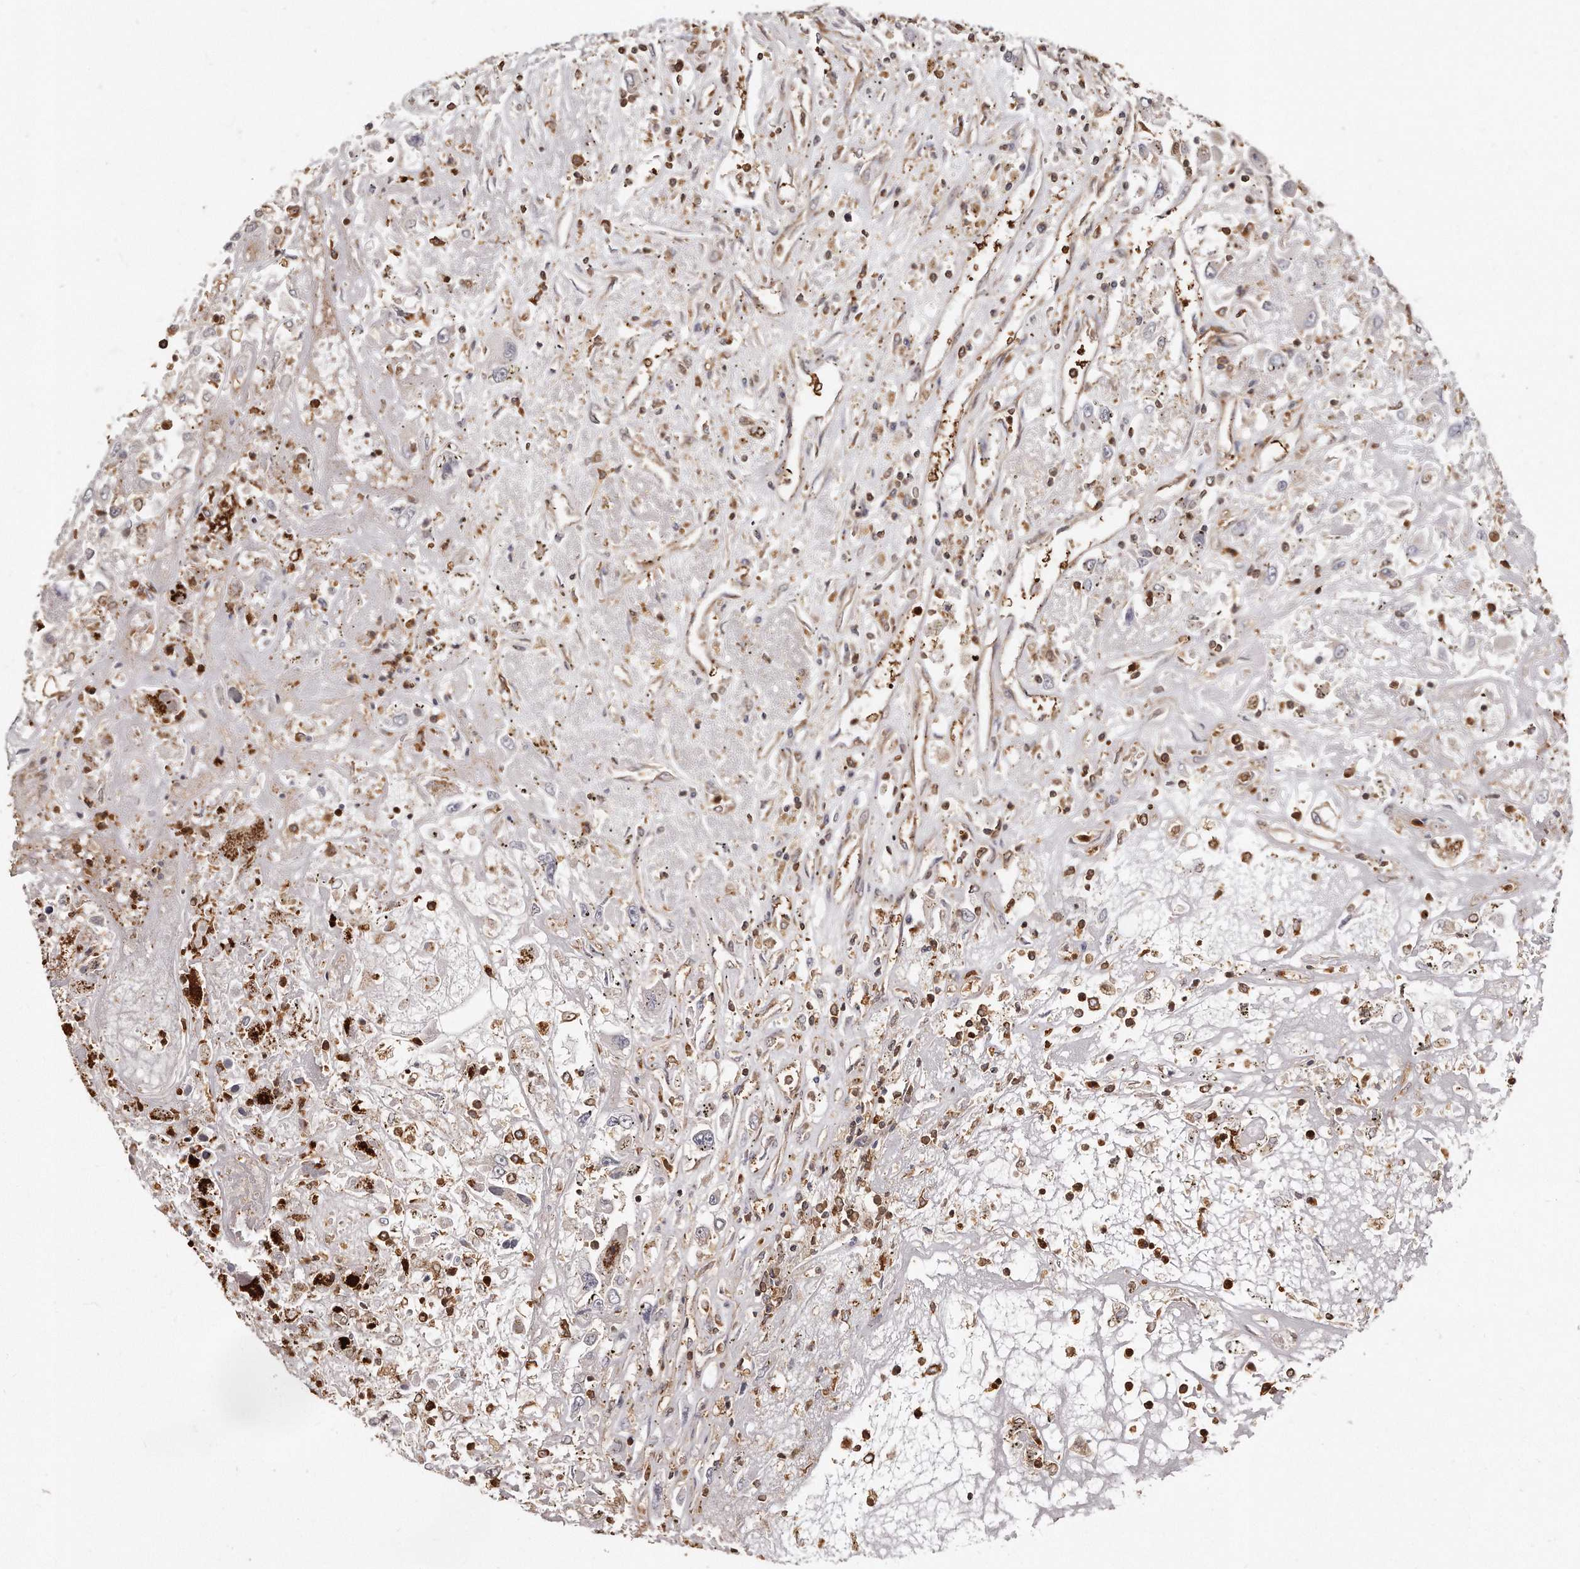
{"staining": {"intensity": "negative", "quantity": "none", "location": "none"}, "tissue": "renal cancer", "cell_type": "Tumor cells", "image_type": "cancer", "snomed": [{"axis": "morphology", "description": "Adenocarcinoma, NOS"}, {"axis": "topography", "description": "Kidney"}], "caption": "Immunohistochemistry (IHC) of human renal adenocarcinoma reveals no positivity in tumor cells.", "gene": "CAP1", "patient": {"sex": "female", "age": 52}}